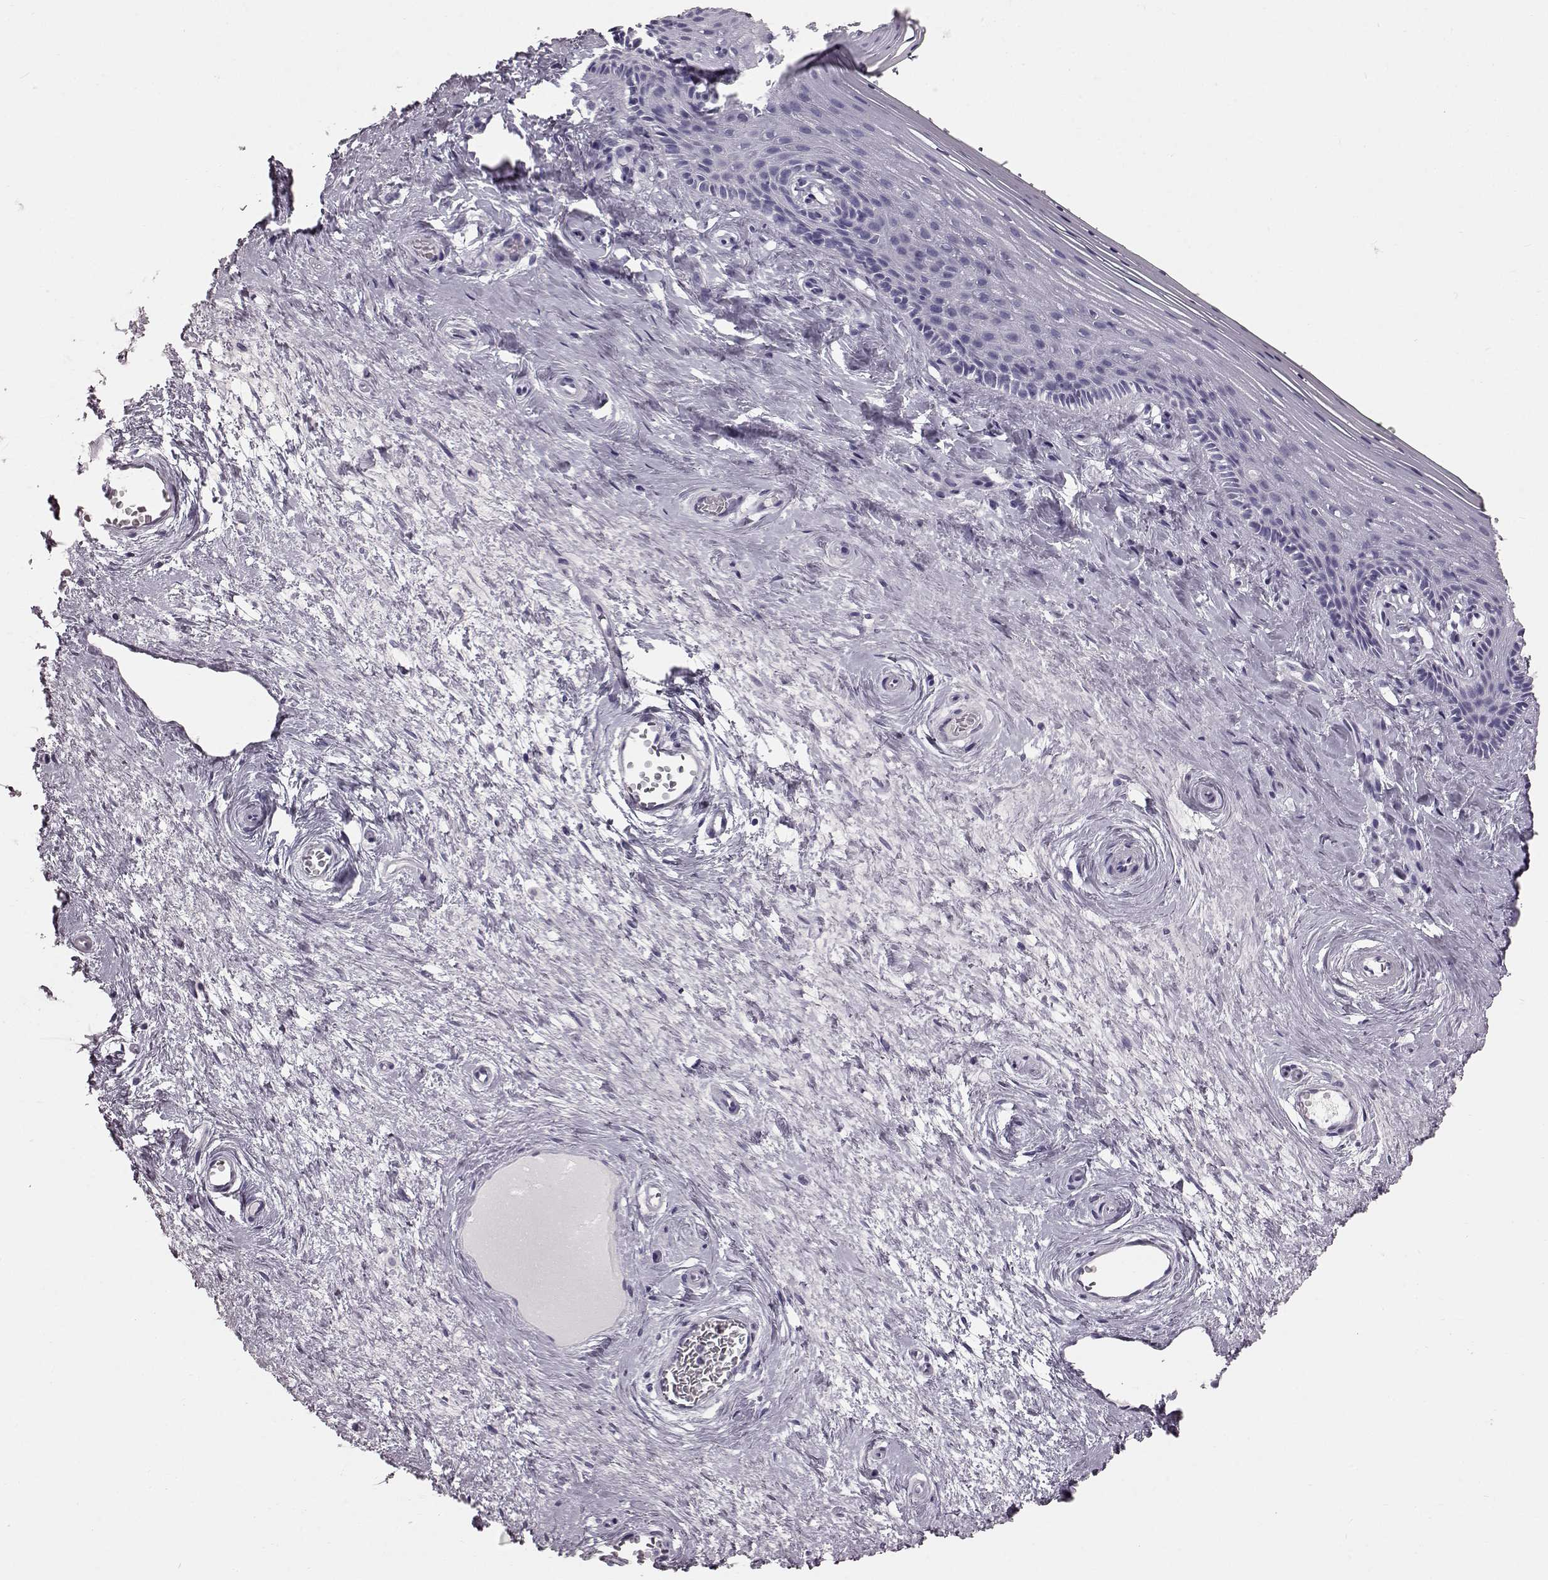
{"staining": {"intensity": "negative", "quantity": "none", "location": "none"}, "tissue": "vagina", "cell_type": "Squamous epithelial cells", "image_type": "normal", "snomed": [{"axis": "morphology", "description": "Normal tissue, NOS"}, {"axis": "topography", "description": "Vagina"}], "caption": "DAB immunohistochemical staining of normal human vagina displays no significant staining in squamous epithelial cells. The staining is performed using DAB (3,3'-diaminobenzidine) brown chromogen with nuclei counter-stained in using hematoxylin.", "gene": "TCHHL1", "patient": {"sex": "female", "age": 45}}